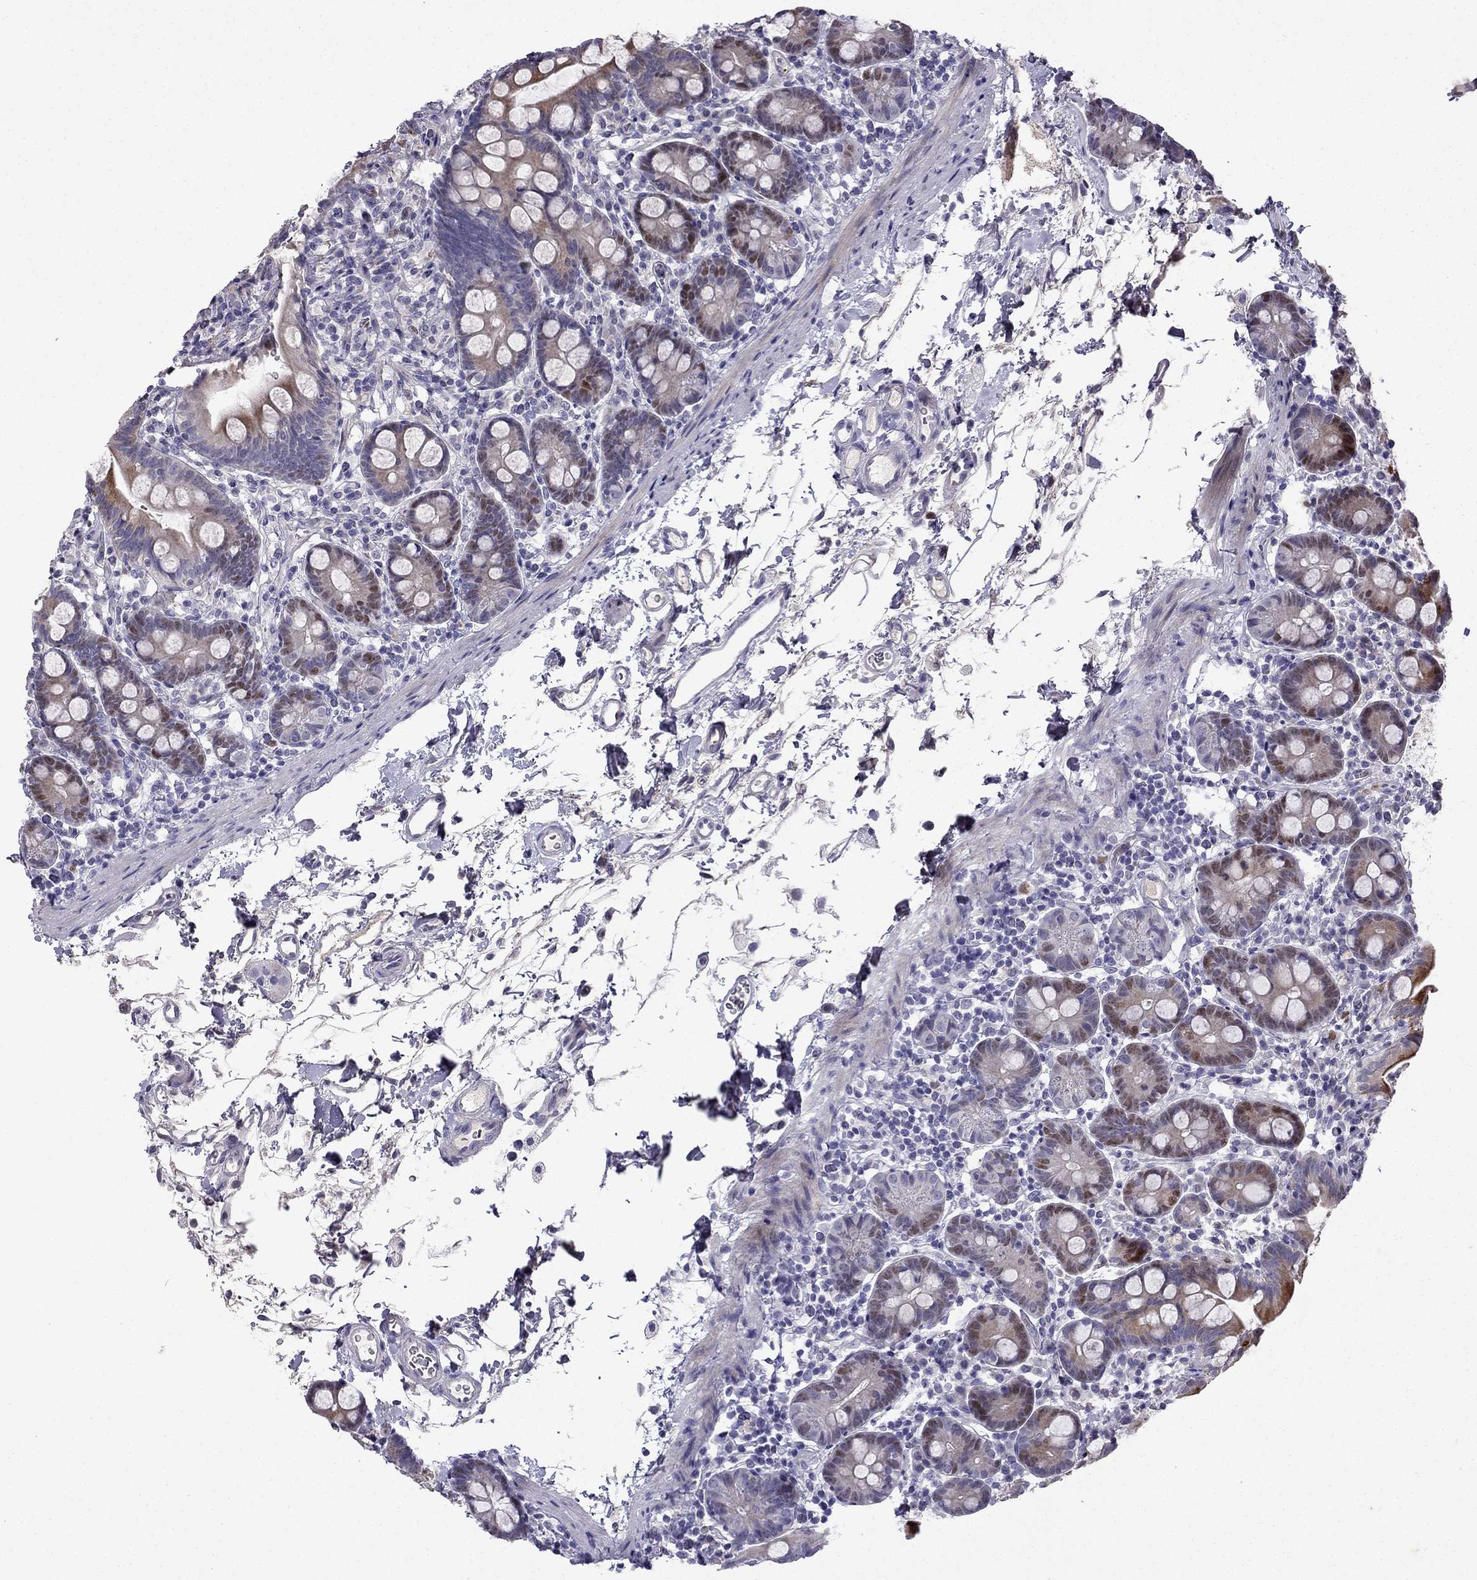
{"staining": {"intensity": "strong", "quantity": "<25%", "location": "cytoplasmic/membranous"}, "tissue": "small intestine", "cell_type": "Glandular cells", "image_type": "normal", "snomed": [{"axis": "morphology", "description": "Normal tissue, NOS"}, {"axis": "topography", "description": "Small intestine"}], "caption": "Protein expression analysis of benign small intestine demonstrates strong cytoplasmic/membranous staining in about <25% of glandular cells. (IHC, brightfield microscopy, high magnification).", "gene": "UHRF1", "patient": {"sex": "female", "age": 44}}